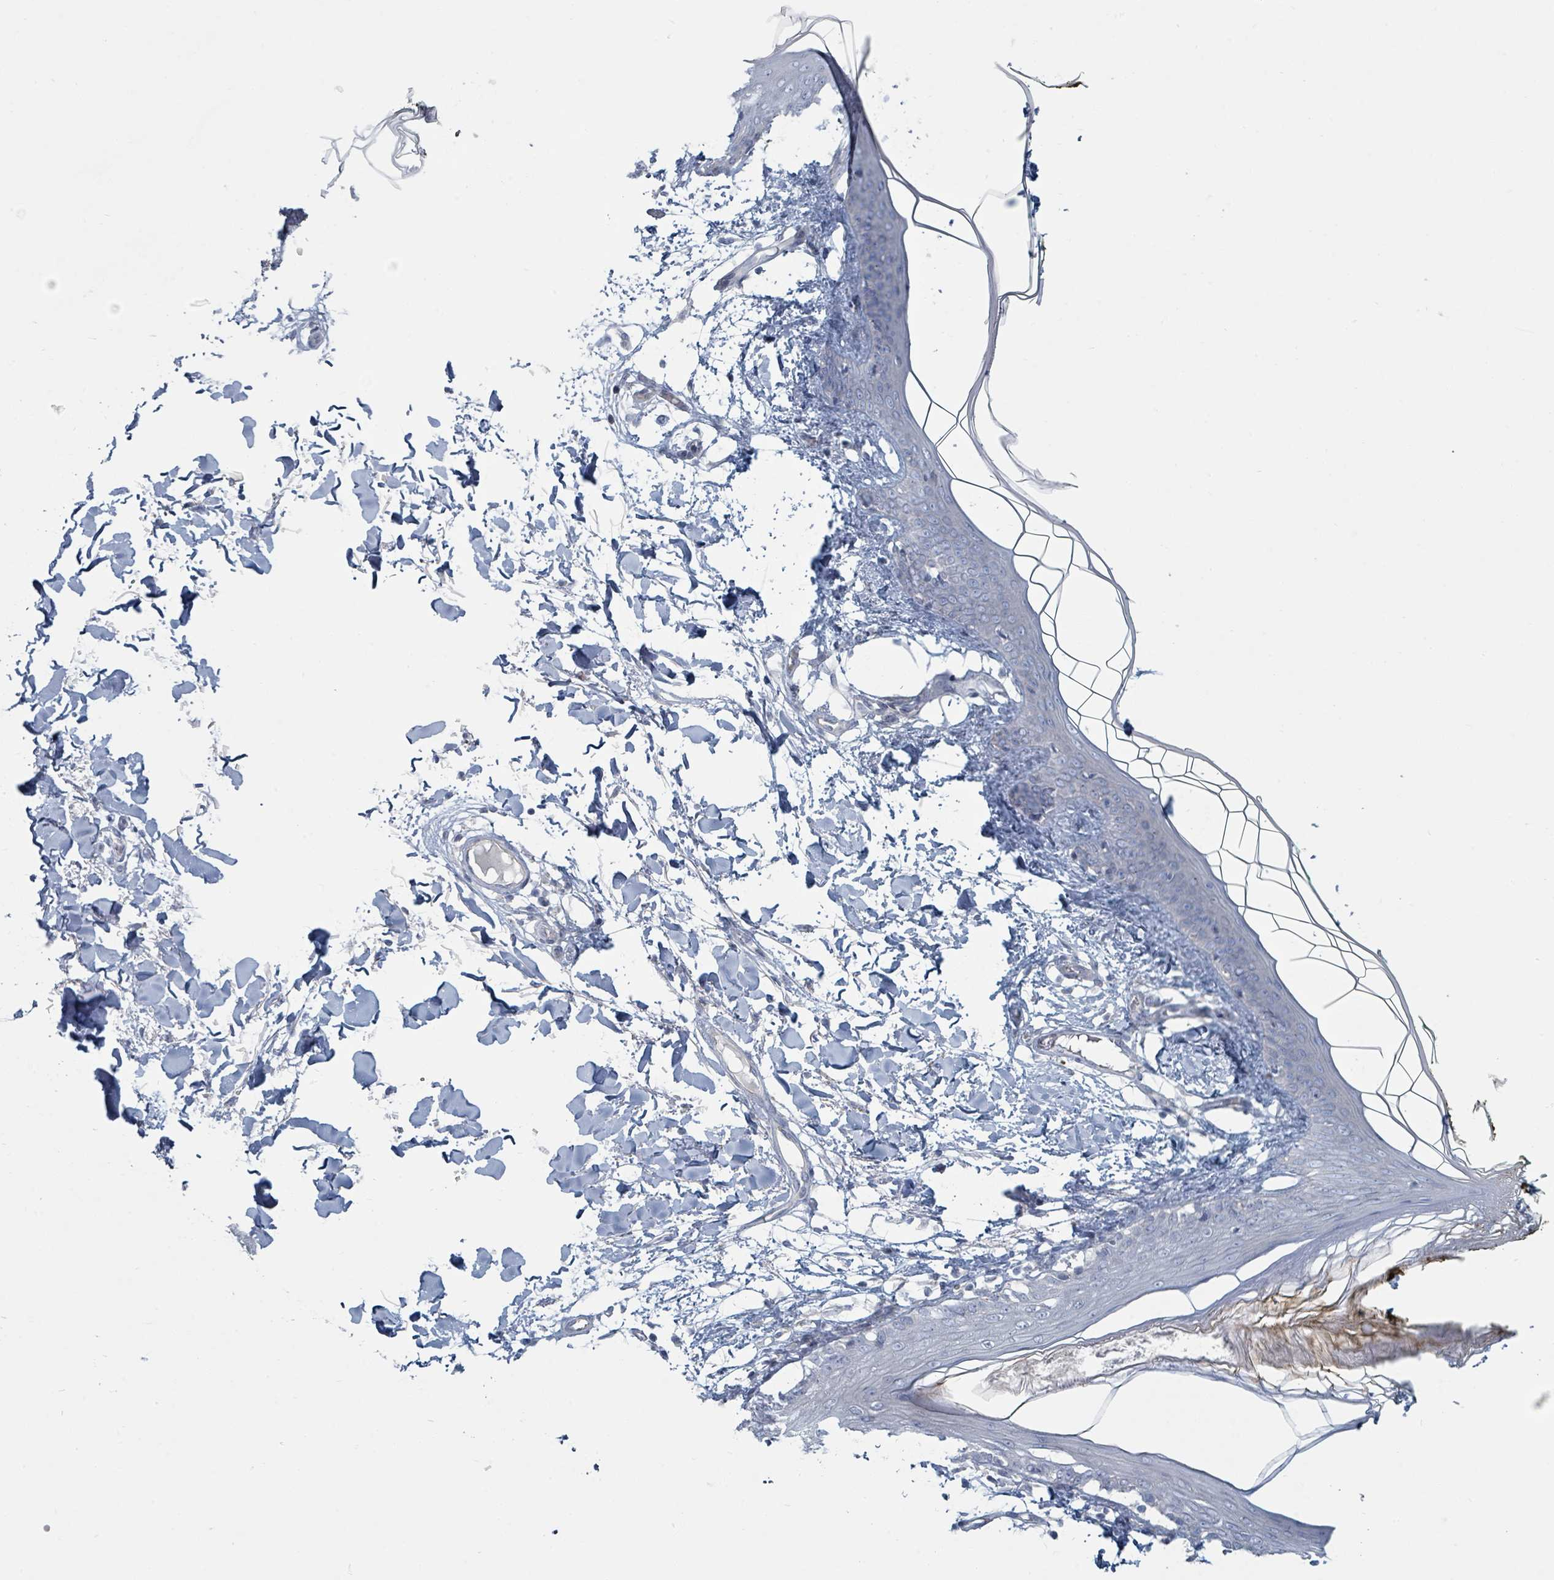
{"staining": {"intensity": "negative", "quantity": "none", "location": "none"}, "tissue": "skin", "cell_type": "Fibroblasts", "image_type": "normal", "snomed": [{"axis": "morphology", "description": "Normal tissue, NOS"}, {"axis": "topography", "description": "Skin"}], "caption": "IHC of benign human skin demonstrates no expression in fibroblasts.", "gene": "SLC25A45", "patient": {"sex": "female", "age": 34}}